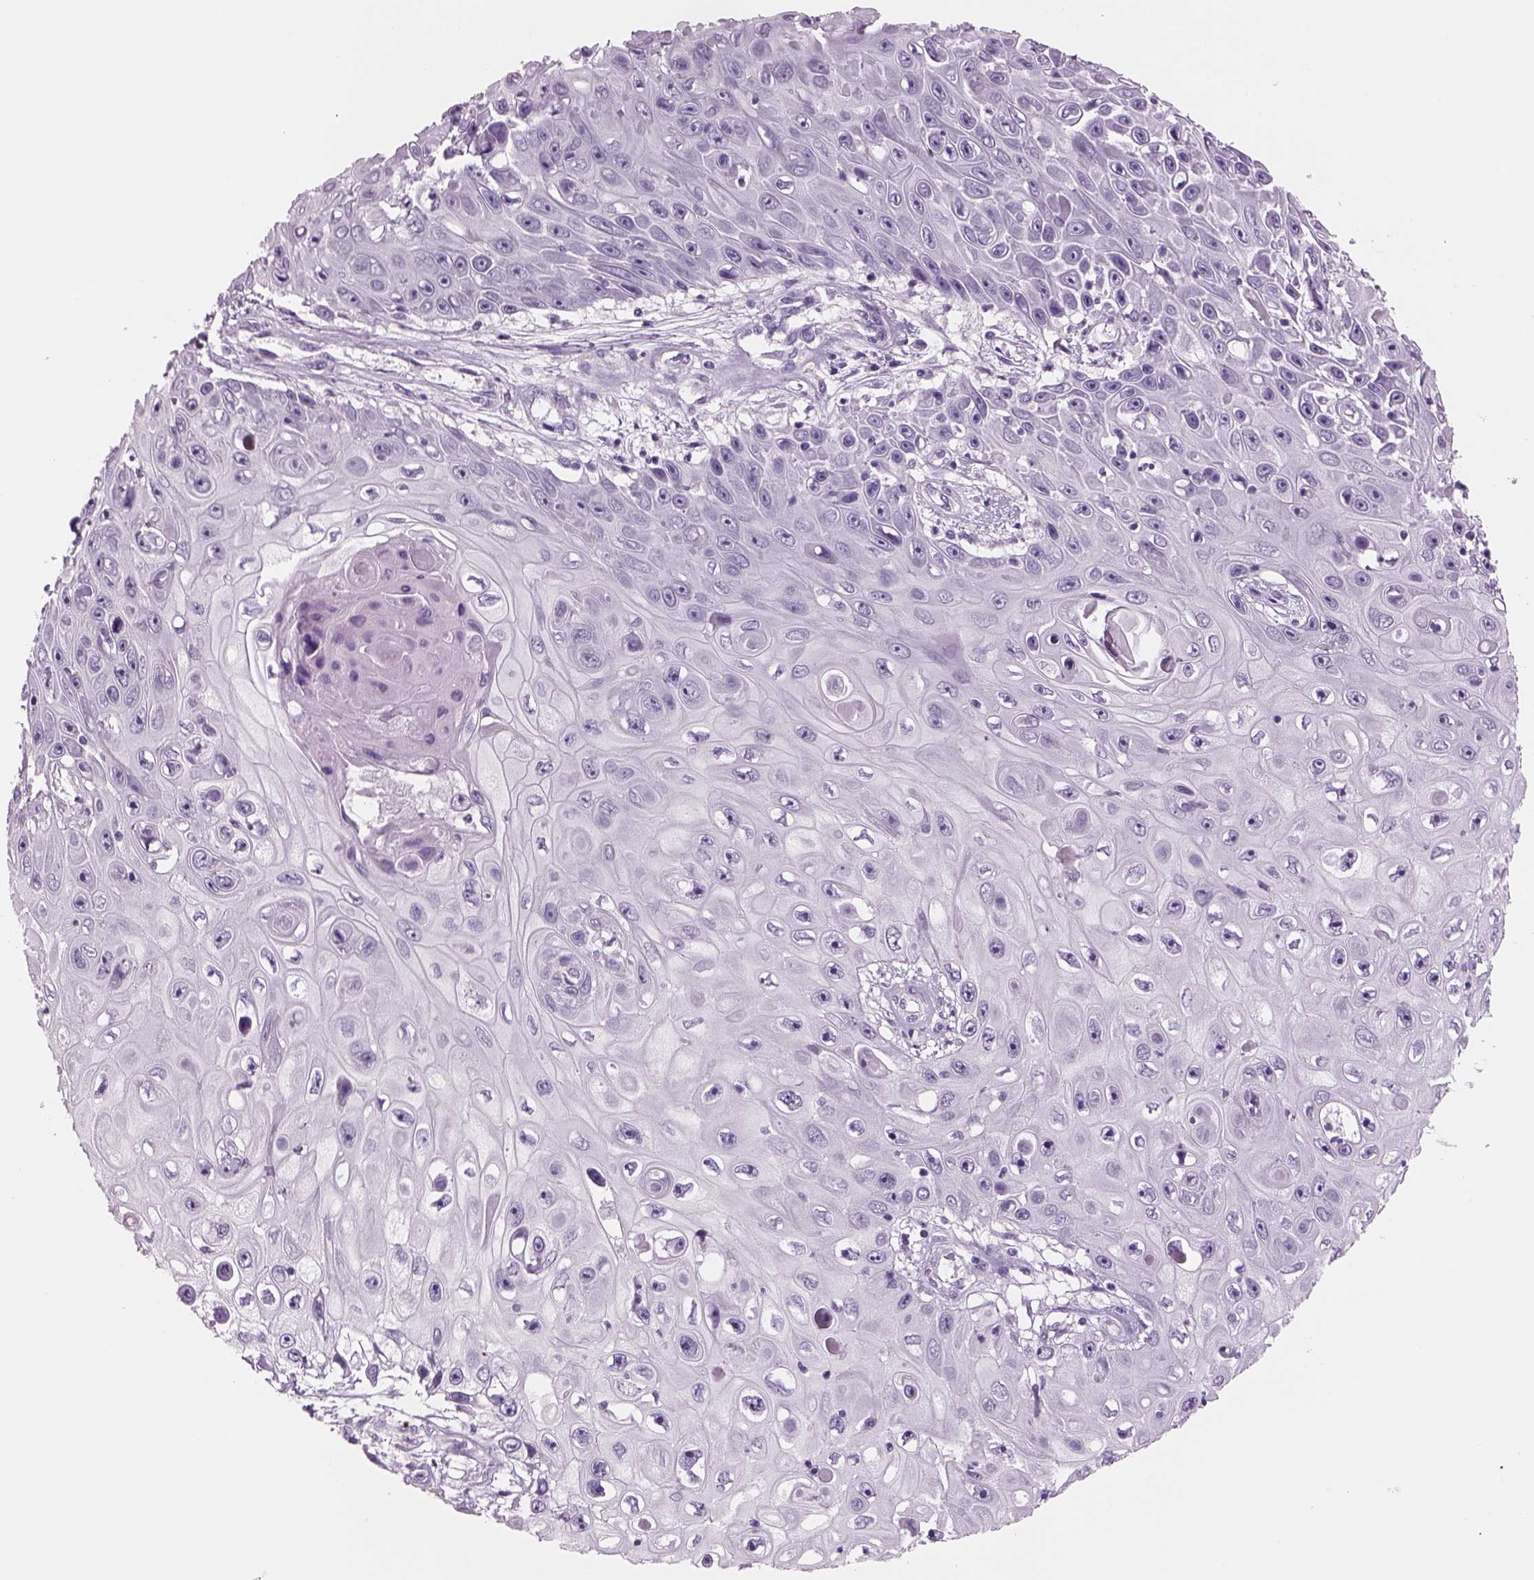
{"staining": {"intensity": "negative", "quantity": "none", "location": "none"}, "tissue": "skin cancer", "cell_type": "Tumor cells", "image_type": "cancer", "snomed": [{"axis": "morphology", "description": "Squamous cell carcinoma, NOS"}, {"axis": "topography", "description": "Skin"}], "caption": "Squamous cell carcinoma (skin) was stained to show a protein in brown. There is no significant expression in tumor cells.", "gene": "RHO", "patient": {"sex": "male", "age": 82}}